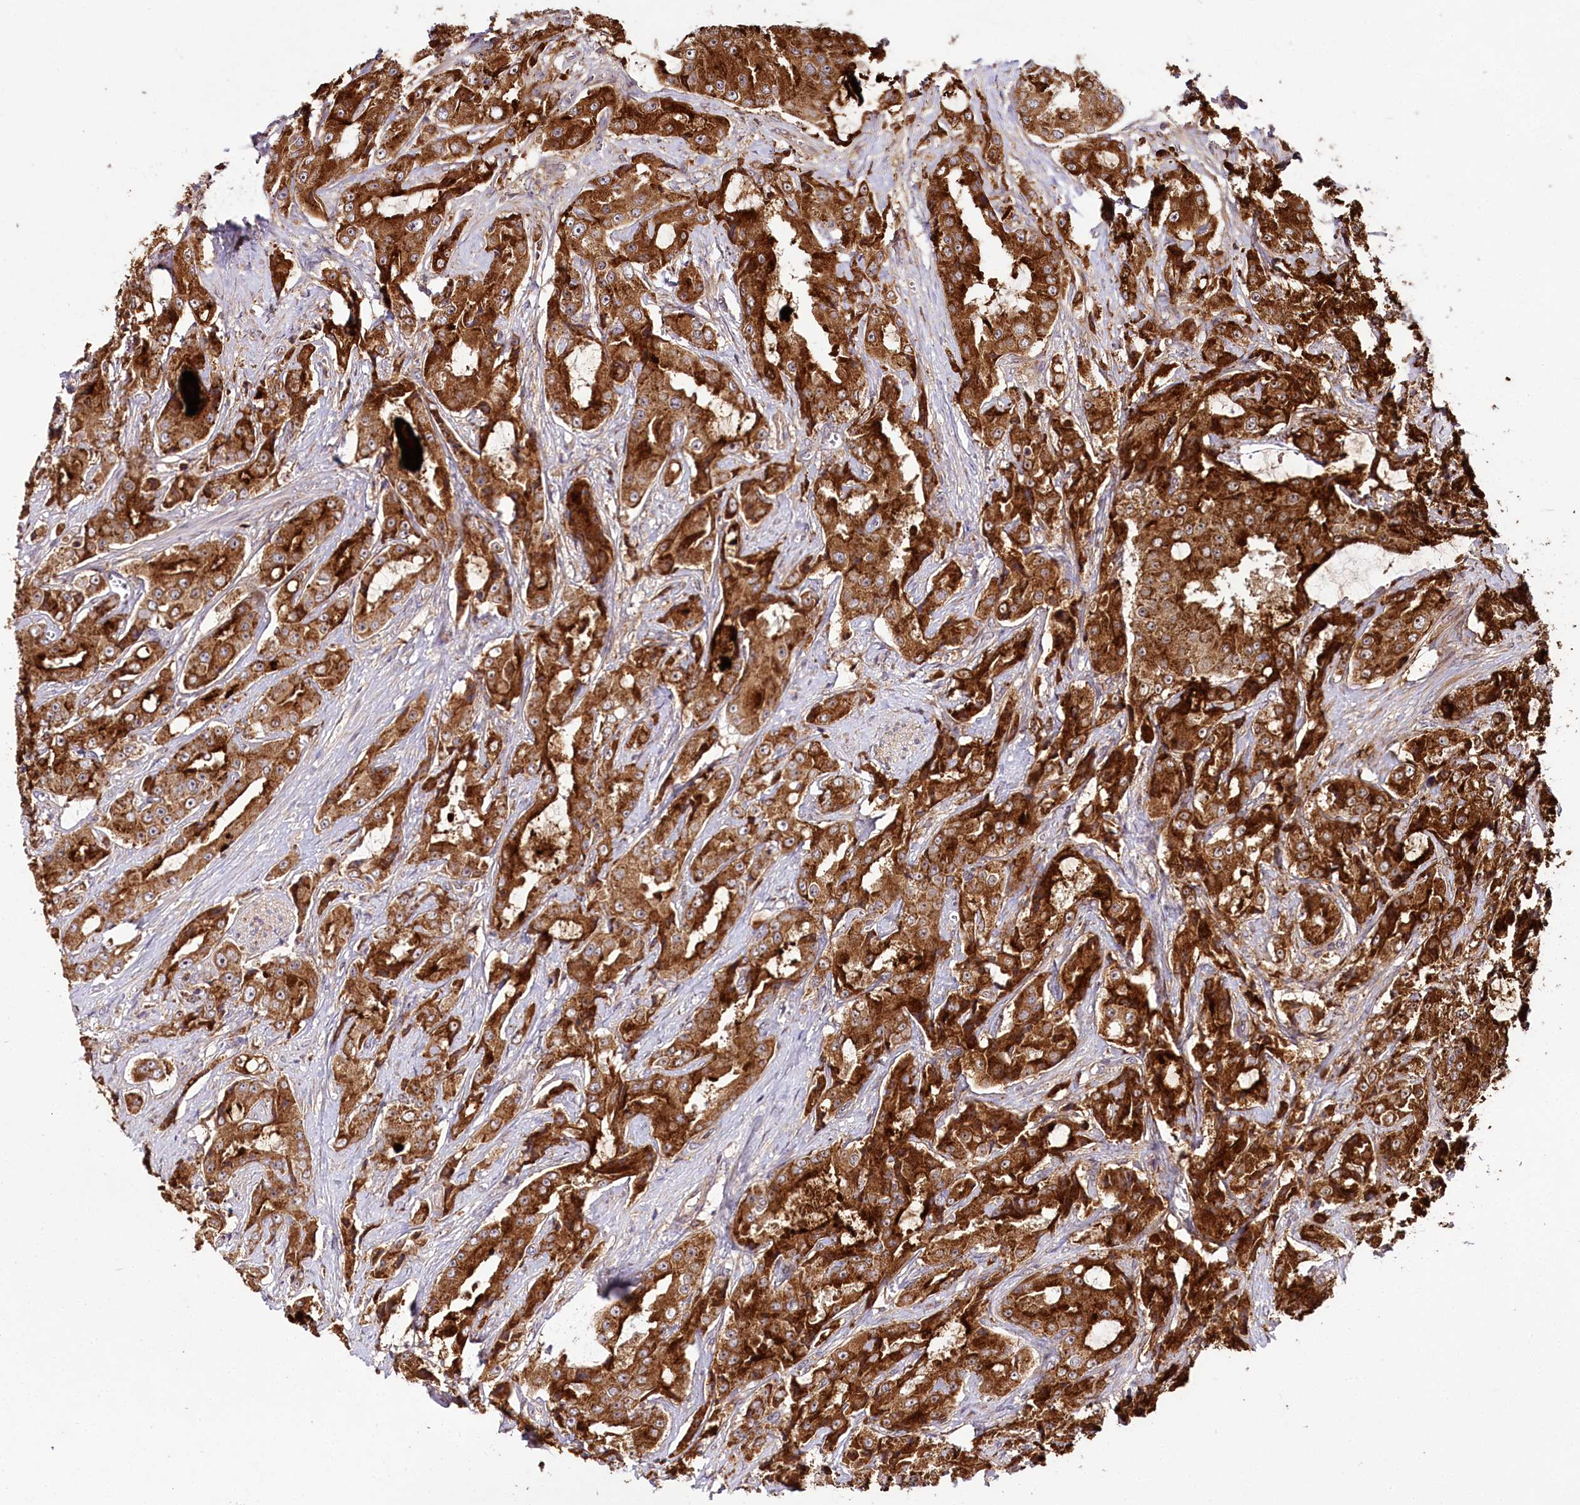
{"staining": {"intensity": "strong", "quantity": ">75%", "location": "cytoplasmic/membranous"}, "tissue": "prostate cancer", "cell_type": "Tumor cells", "image_type": "cancer", "snomed": [{"axis": "morphology", "description": "Adenocarcinoma, High grade"}, {"axis": "topography", "description": "Prostate"}], "caption": "Immunohistochemistry staining of high-grade adenocarcinoma (prostate), which exhibits high levels of strong cytoplasmic/membranous staining in approximately >75% of tumor cells indicating strong cytoplasmic/membranous protein expression. The staining was performed using DAB (3,3'-diaminobenzidine) (brown) for protein detection and nuclei were counterstained in hematoxylin (blue).", "gene": "RAB7A", "patient": {"sex": "male", "age": 73}}